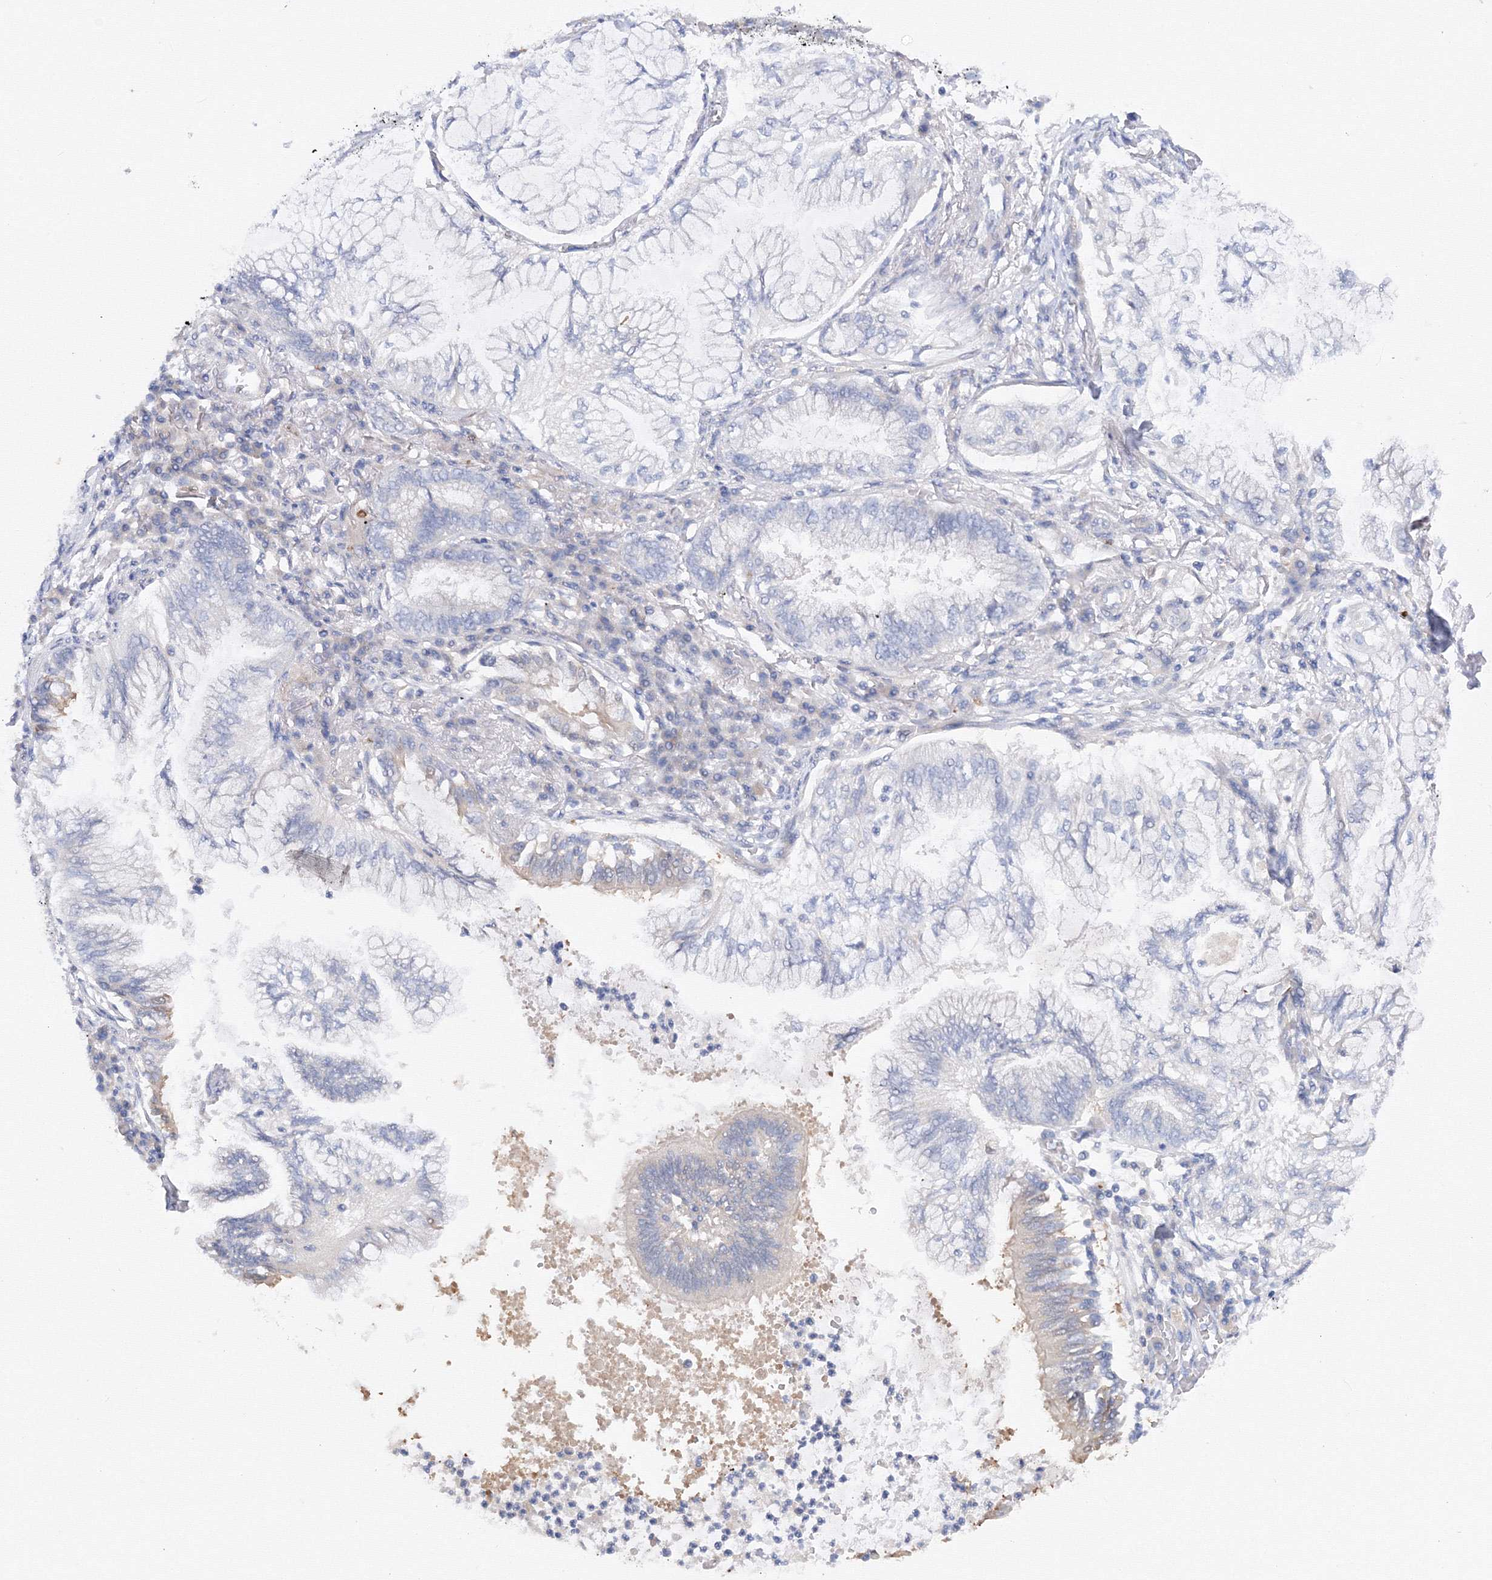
{"staining": {"intensity": "negative", "quantity": "none", "location": "none"}, "tissue": "lung cancer", "cell_type": "Tumor cells", "image_type": "cancer", "snomed": [{"axis": "morphology", "description": "Adenocarcinoma, NOS"}, {"axis": "topography", "description": "Lung"}], "caption": "Immunohistochemistry of human lung cancer (adenocarcinoma) demonstrates no expression in tumor cells.", "gene": "DIS3L2", "patient": {"sex": "female", "age": 70}}